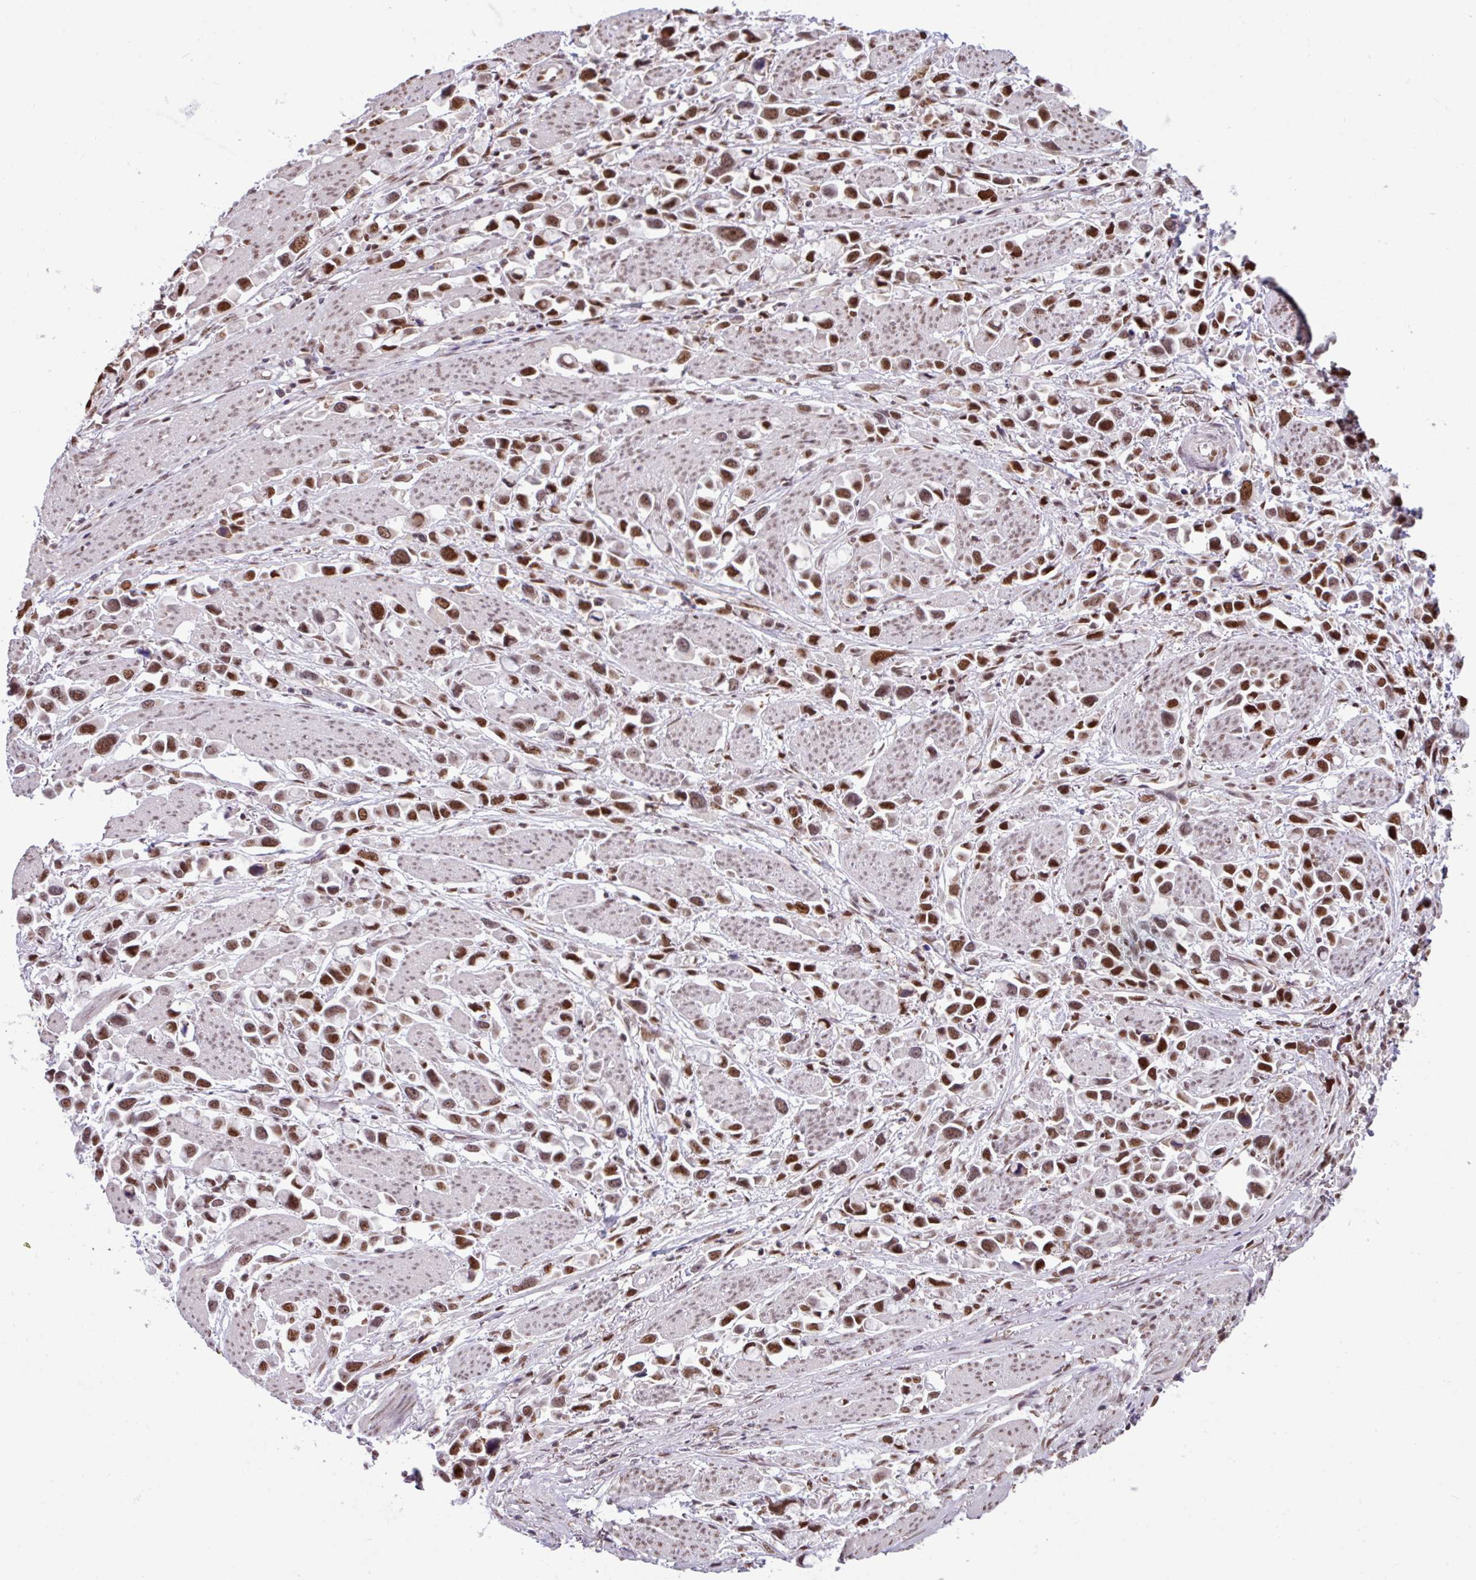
{"staining": {"intensity": "strong", "quantity": ">75%", "location": "nuclear"}, "tissue": "stomach cancer", "cell_type": "Tumor cells", "image_type": "cancer", "snomed": [{"axis": "morphology", "description": "Adenocarcinoma, NOS"}, {"axis": "topography", "description": "Stomach"}], "caption": "DAB (3,3'-diaminobenzidine) immunohistochemical staining of human stomach adenocarcinoma reveals strong nuclear protein expression in approximately >75% of tumor cells.", "gene": "TDG", "patient": {"sex": "female", "age": 81}}